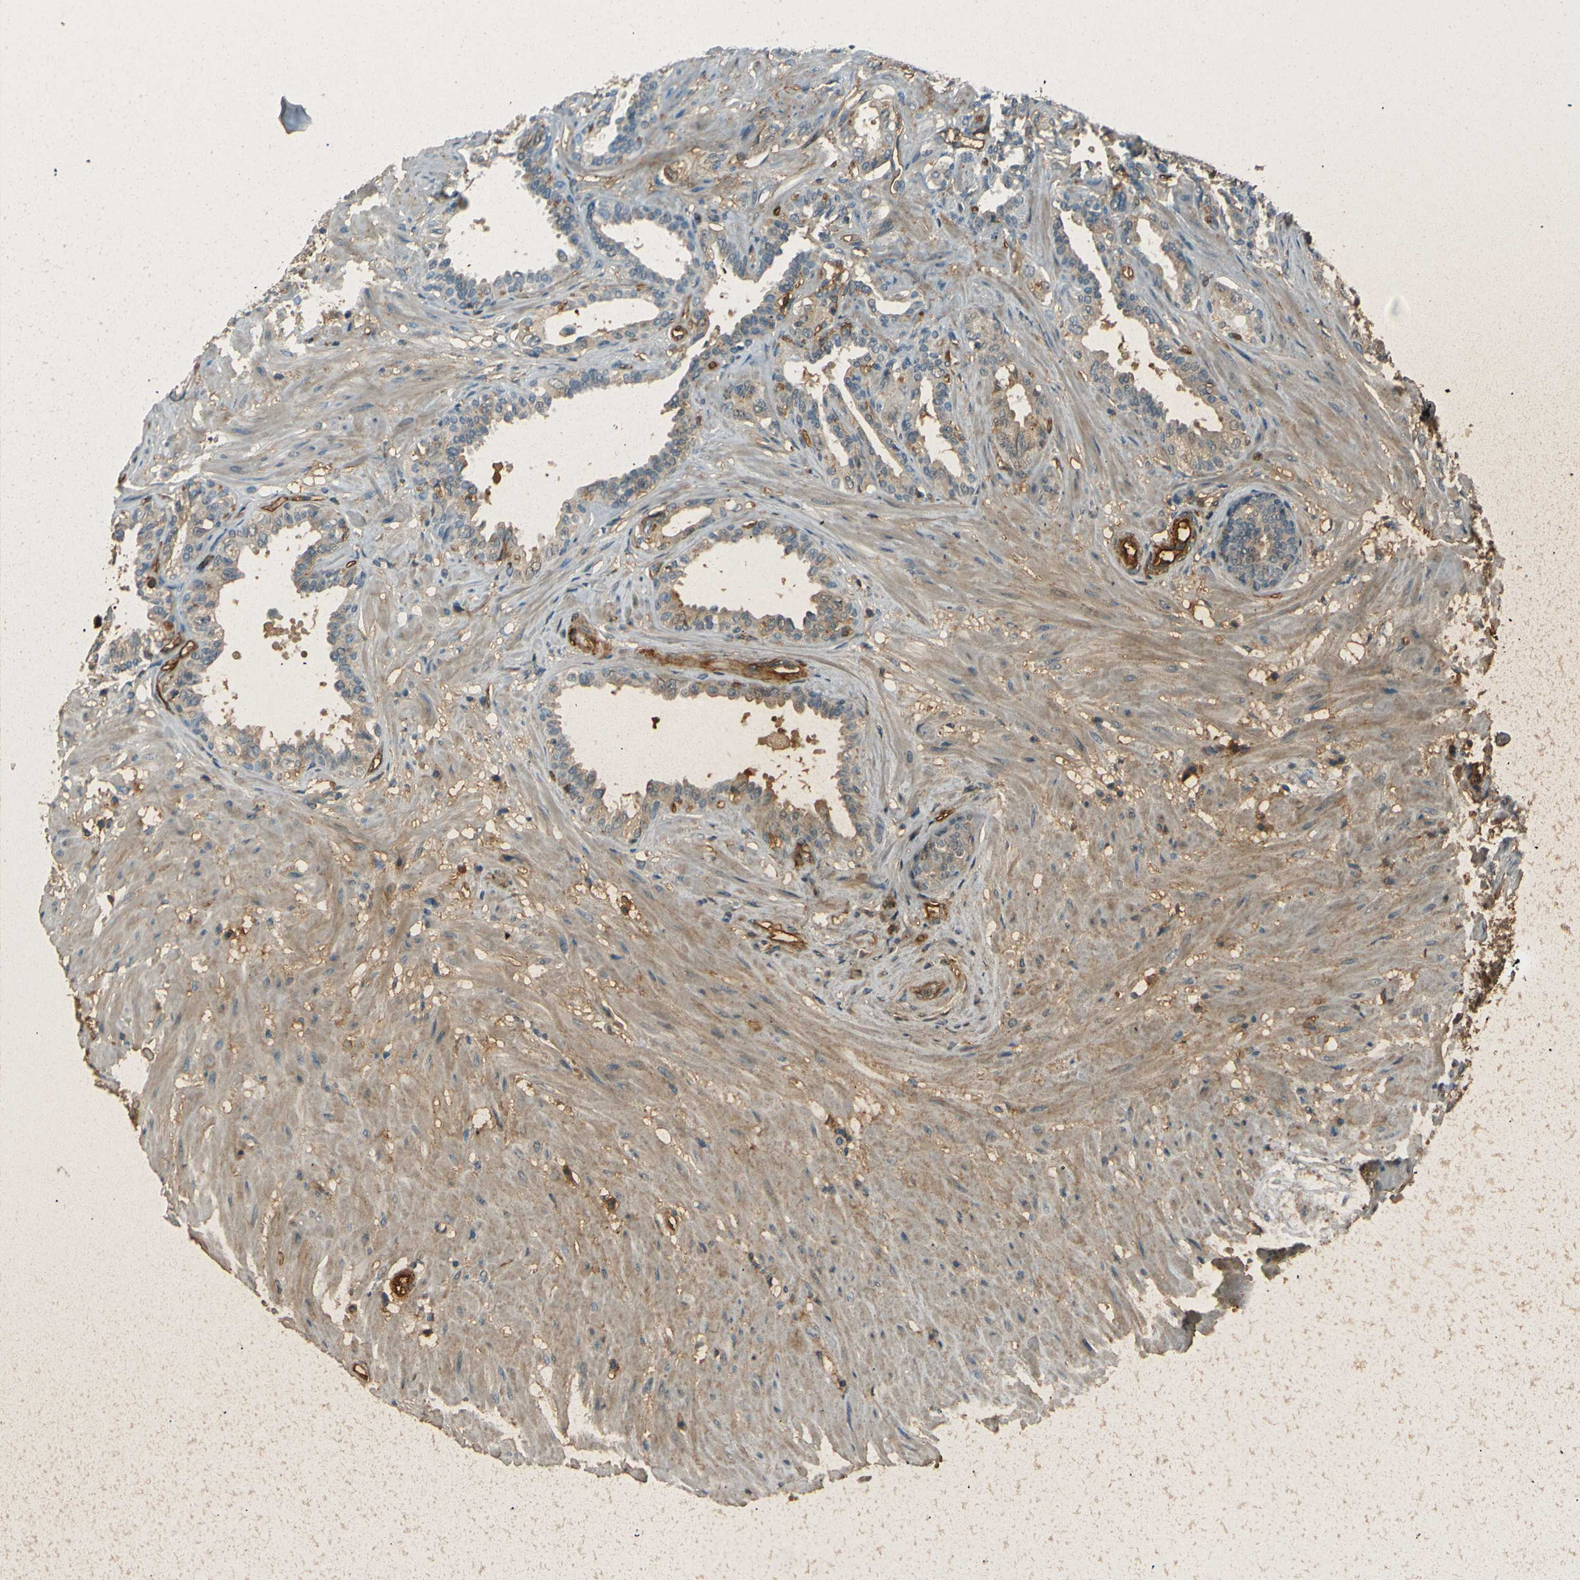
{"staining": {"intensity": "moderate", "quantity": "25%-75%", "location": "cytoplasmic/membranous"}, "tissue": "seminal vesicle", "cell_type": "Glandular cells", "image_type": "normal", "snomed": [{"axis": "morphology", "description": "Normal tissue, NOS"}, {"axis": "topography", "description": "Seminal veicle"}], "caption": "Glandular cells reveal medium levels of moderate cytoplasmic/membranous expression in about 25%-75% of cells in benign human seminal vesicle. Immunohistochemistry (ihc) stains the protein of interest in brown and the nuclei are stained blue.", "gene": "ENTPD1", "patient": {"sex": "male", "age": 61}}